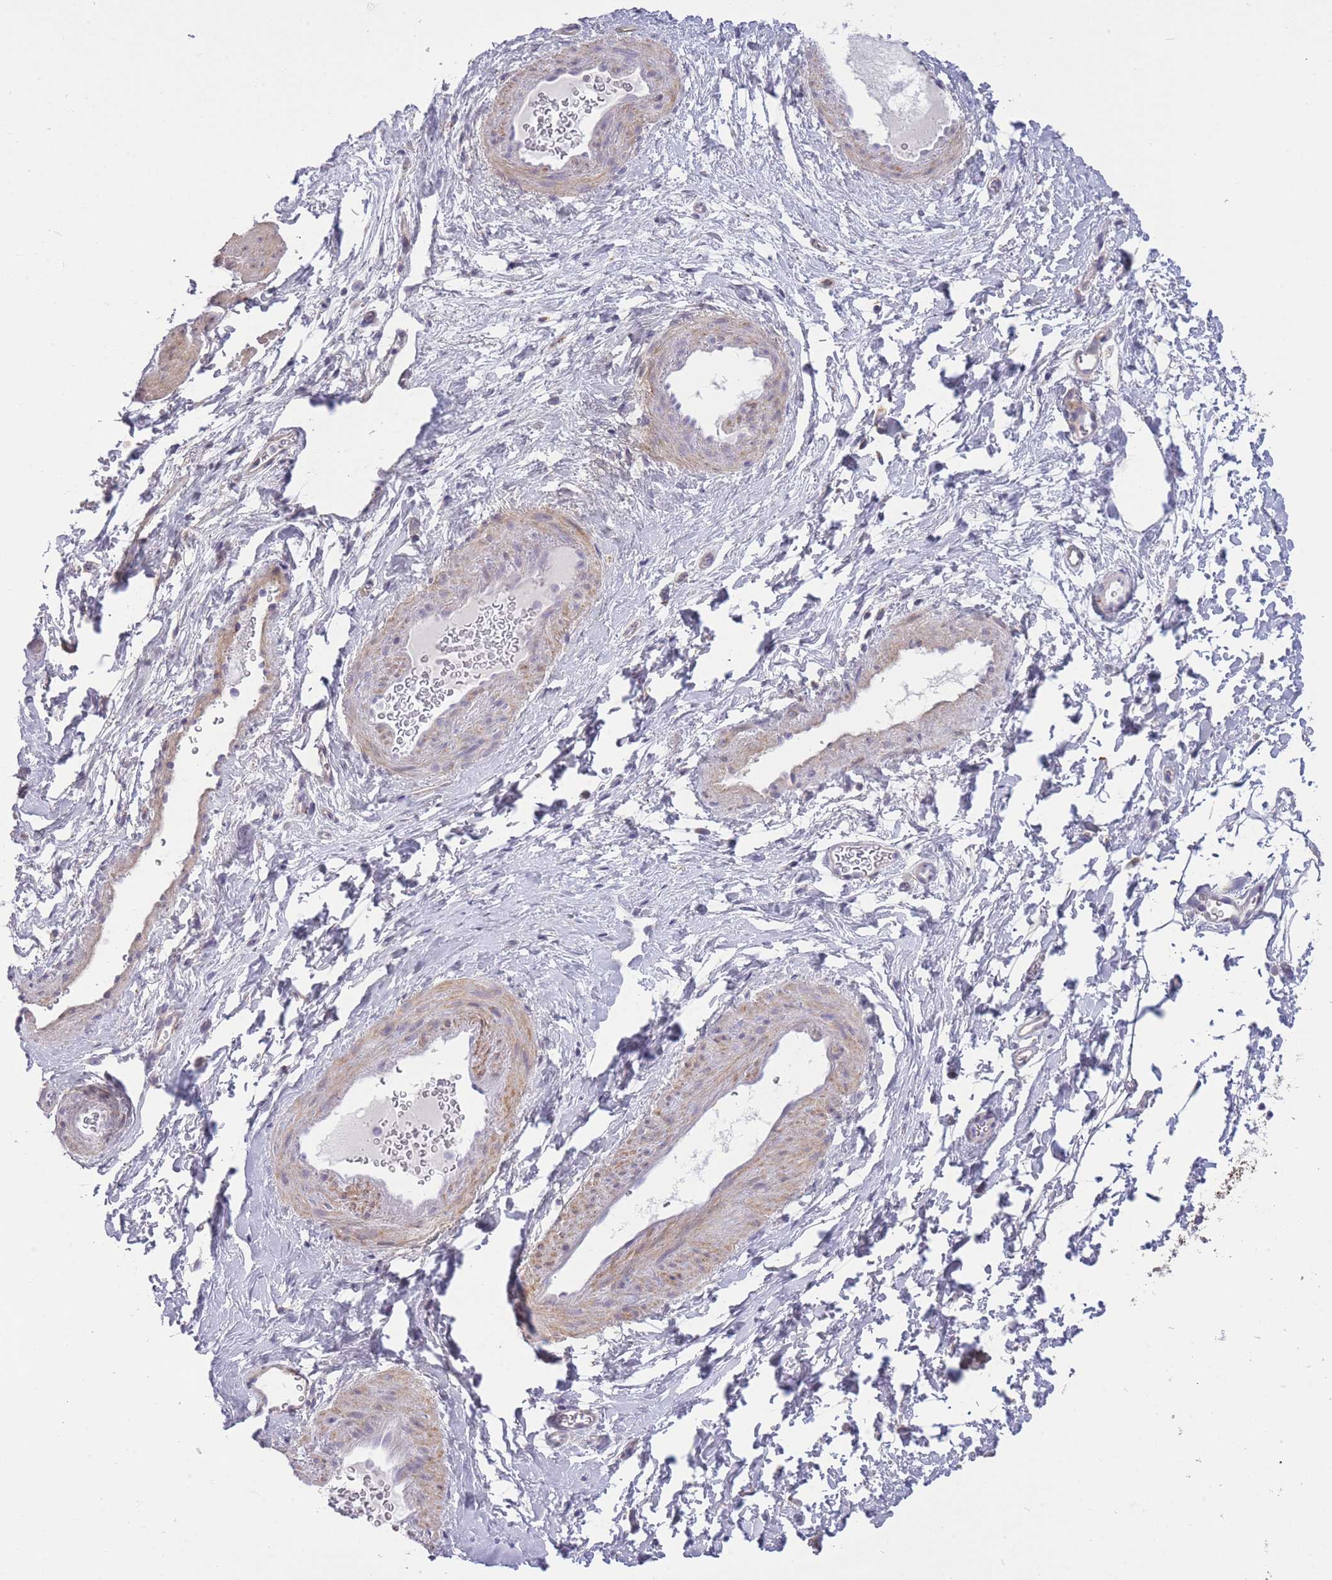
{"staining": {"intensity": "moderate", "quantity": "25%-75%", "location": "cytoplasmic/membranous"}, "tissue": "smooth muscle", "cell_type": "Smooth muscle cells", "image_type": "normal", "snomed": [{"axis": "morphology", "description": "Normal tissue, NOS"}, {"axis": "topography", "description": "Smooth muscle"}, {"axis": "topography", "description": "Peripheral nerve tissue"}], "caption": "Immunohistochemistry (IHC) of benign human smooth muscle shows medium levels of moderate cytoplasmic/membranous expression in about 25%-75% of smooth muscle cells.", "gene": "ZBTB24", "patient": {"sex": "male", "age": 69}}